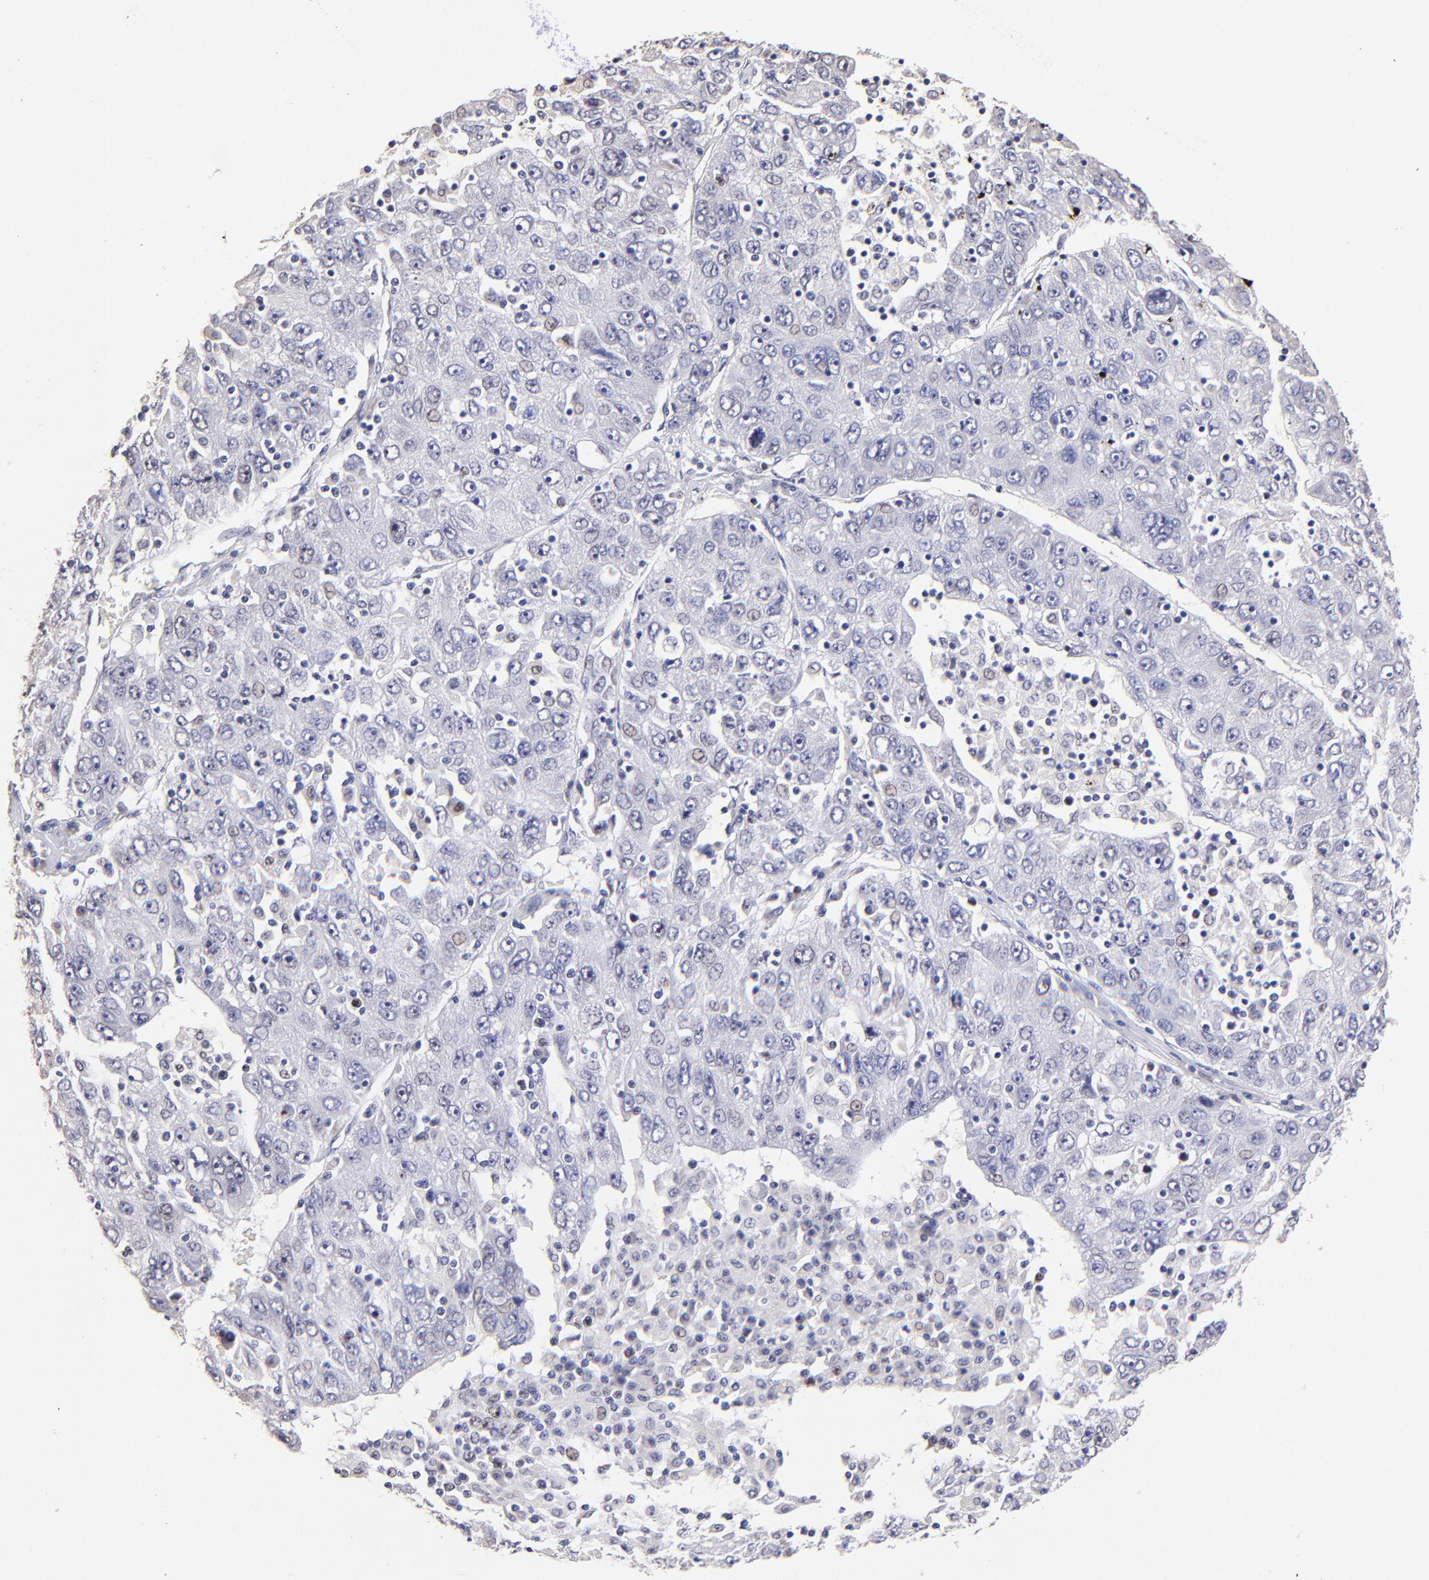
{"staining": {"intensity": "weak", "quantity": "<25%", "location": "nuclear"}, "tissue": "liver cancer", "cell_type": "Tumor cells", "image_type": "cancer", "snomed": [{"axis": "morphology", "description": "Carcinoma, Hepatocellular, NOS"}, {"axis": "topography", "description": "Liver"}], "caption": "Tumor cells are negative for protein expression in human hepatocellular carcinoma (liver).", "gene": "DNMT1", "patient": {"sex": "male", "age": 49}}